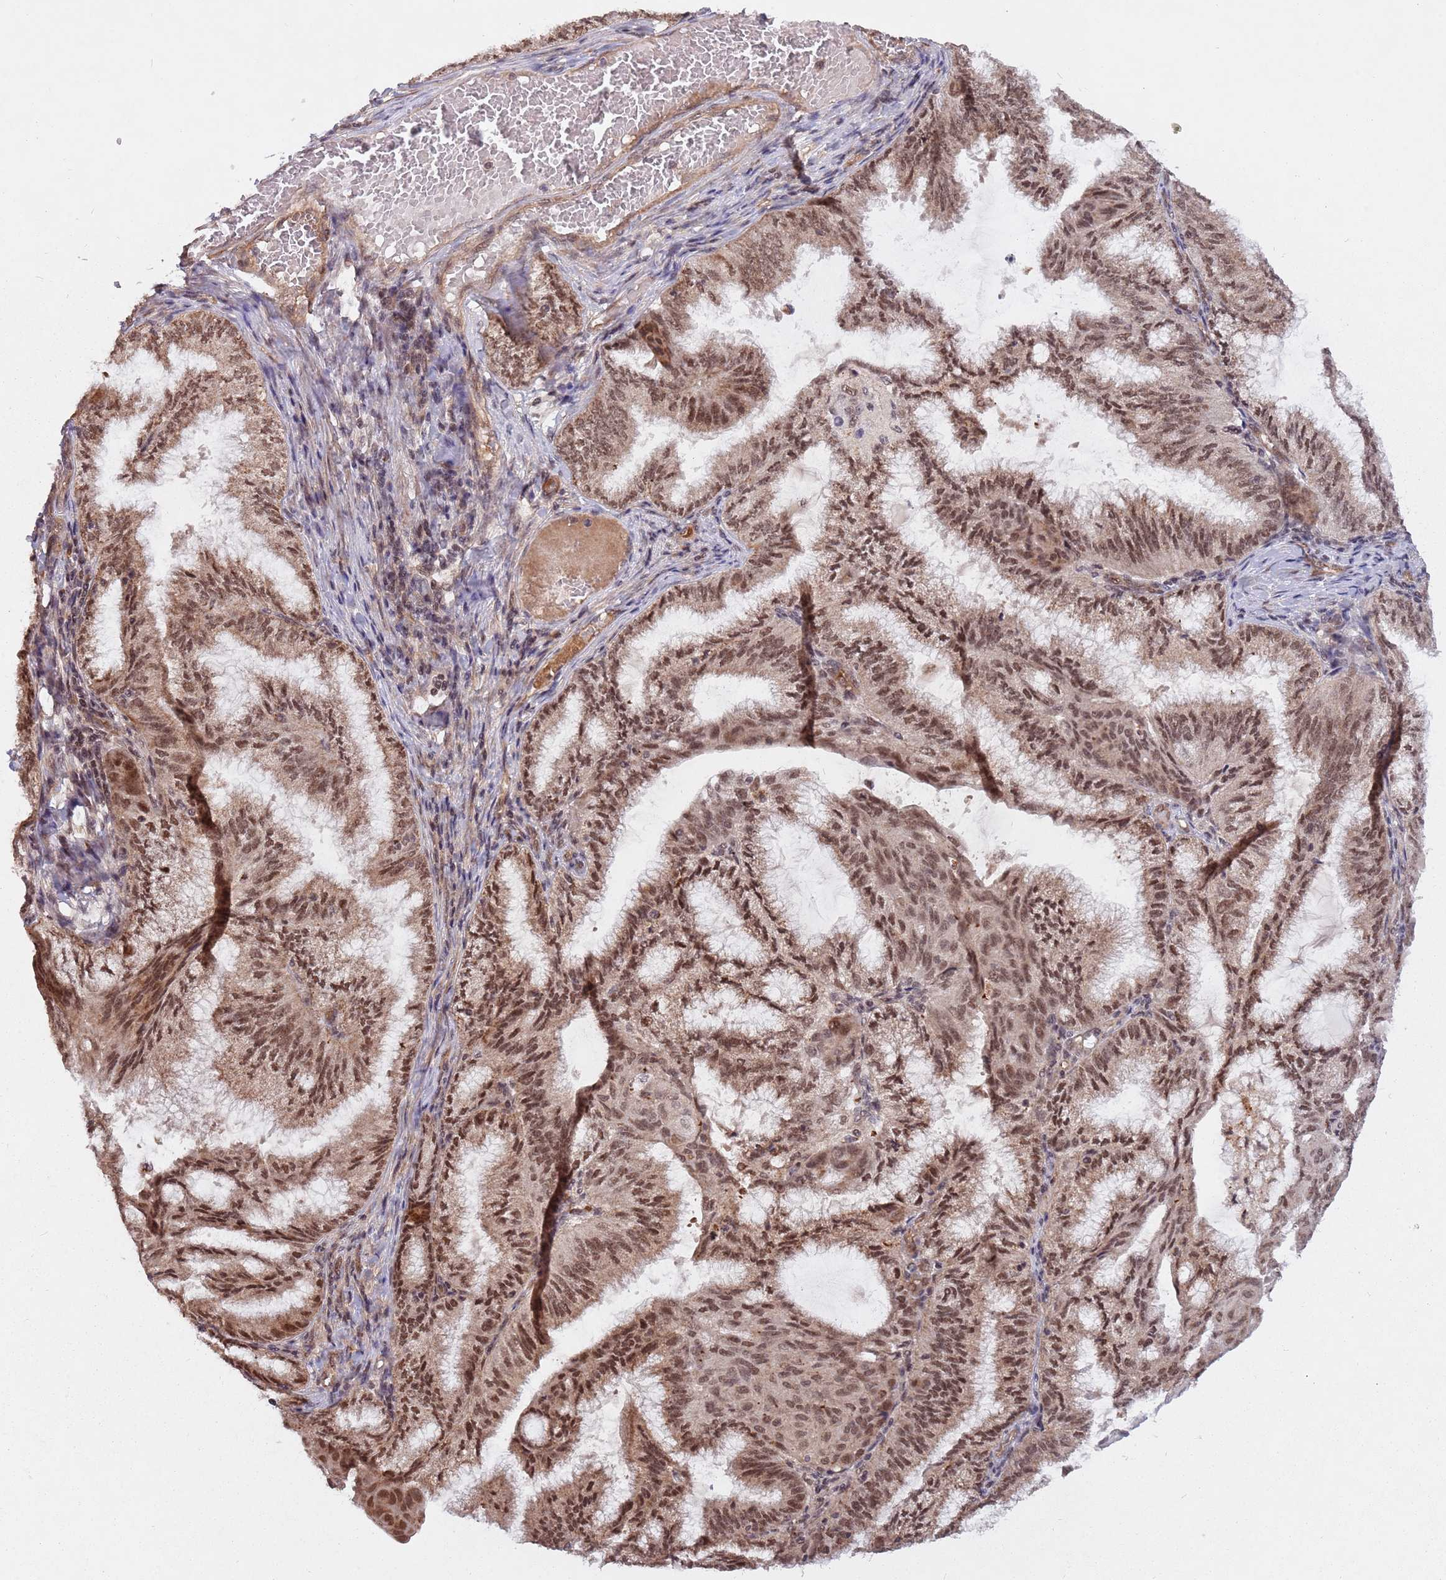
{"staining": {"intensity": "moderate", "quantity": ">75%", "location": "nuclear"}, "tissue": "endometrial cancer", "cell_type": "Tumor cells", "image_type": "cancer", "snomed": [{"axis": "morphology", "description": "Adenocarcinoma, NOS"}, {"axis": "topography", "description": "Endometrium"}], "caption": "Endometrial cancer tissue exhibits moderate nuclear expression in about >75% of tumor cells", "gene": "SUDS3", "patient": {"sex": "female", "age": 49}}